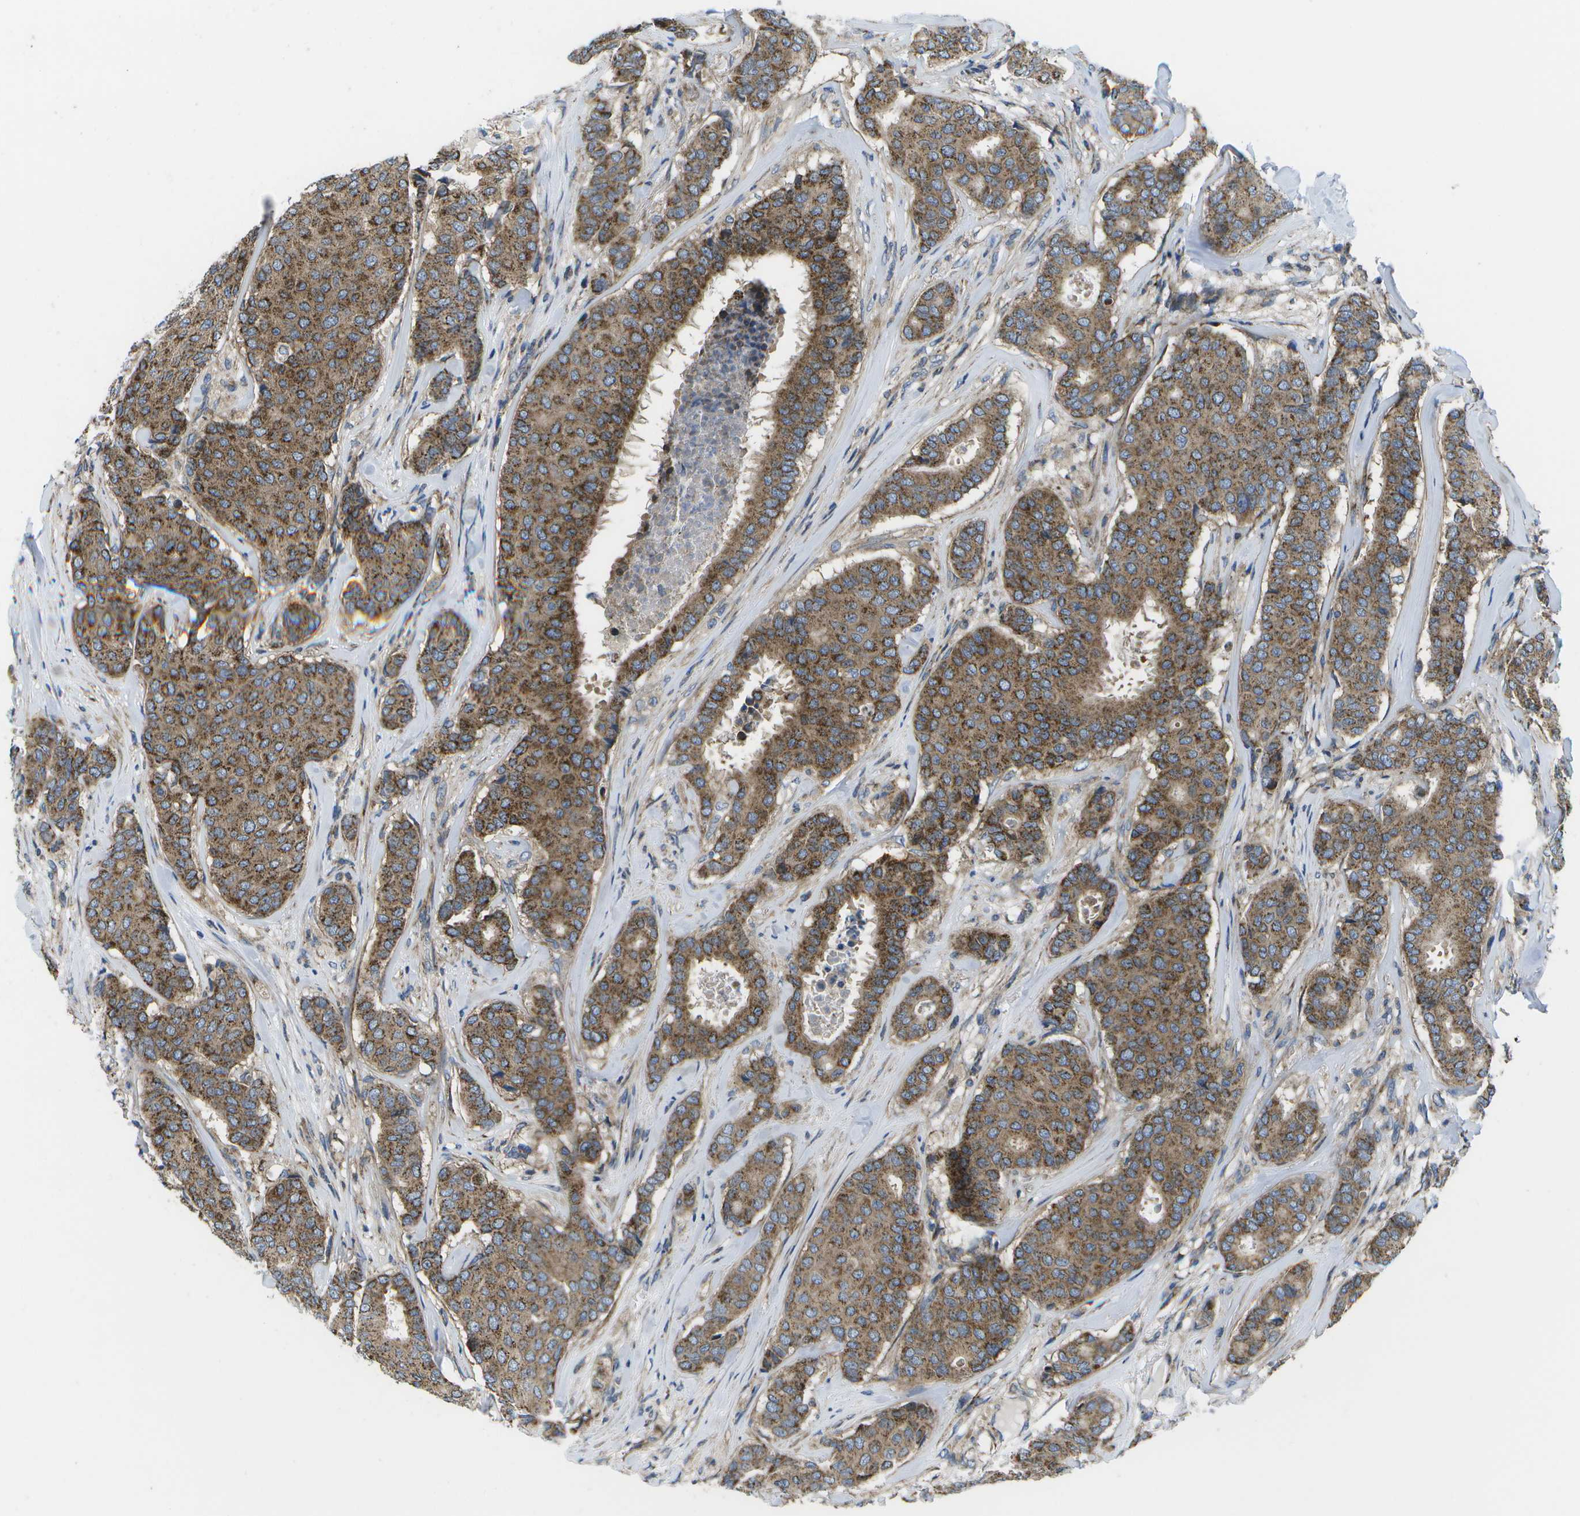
{"staining": {"intensity": "moderate", "quantity": ">75%", "location": "cytoplasmic/membranous"}, "tissue": "breast cancer", "cell_type": "Tumor cells", "image_type": "cancer", "snomed": [{"axis": "morphology", "description": "Duct carcinoma"}, {"axis": "topography", "description": "Breast"}], "caption": "DAB immunohistochemical staining of breast invasive ductal carcinoma demonstrates moderate cytoplasmic/membranous protein staining in approximately >75% of tumor cells. (IHC, brightfield microscopy, high magnification).", "gene": "MVK", "patient": {"sex": "female", "age": 75}}